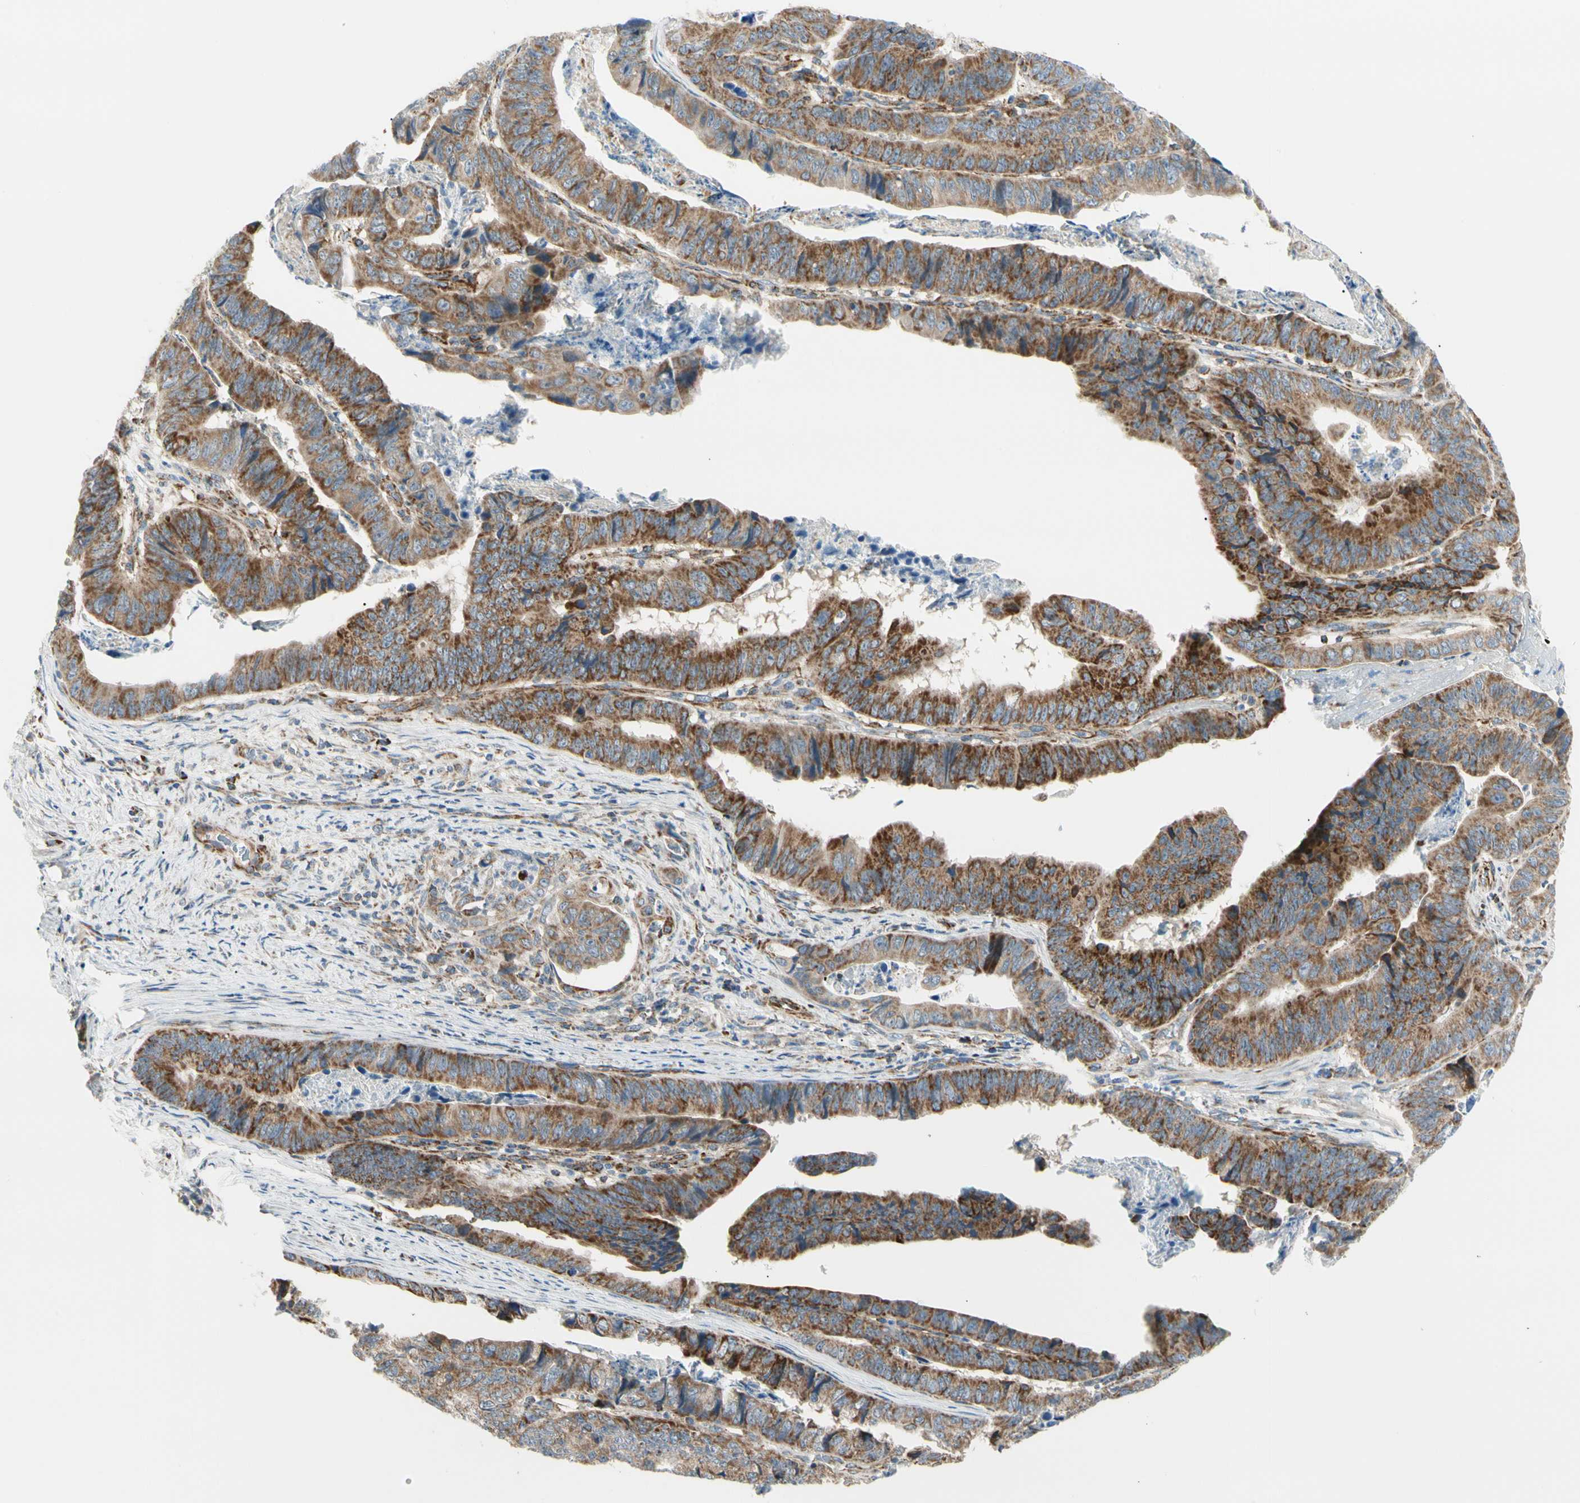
{"staining": {"intensity": "strong", "quantity": ">75%", "location": "cytoplasmic/membranous"}, "tissue": "stomach cancer", "cell_type": "Tumor cells", "image_type": "cancer", "snomed": [{"axis": "morphology", "description": "Adenocarcinoma, NOS"}, {"axis": "topography", "description": "Stomach, lower"}], "caption": "High-power microscopy captured an immunohistochemistry (IHC) photomicrograph of stomach cancer, revealing strong cytoplasmic/membranous staining in approximately >75% of tumor cells.", "gene": "TBC1D10A", "patient": {"sex": "male", "age": 77}}